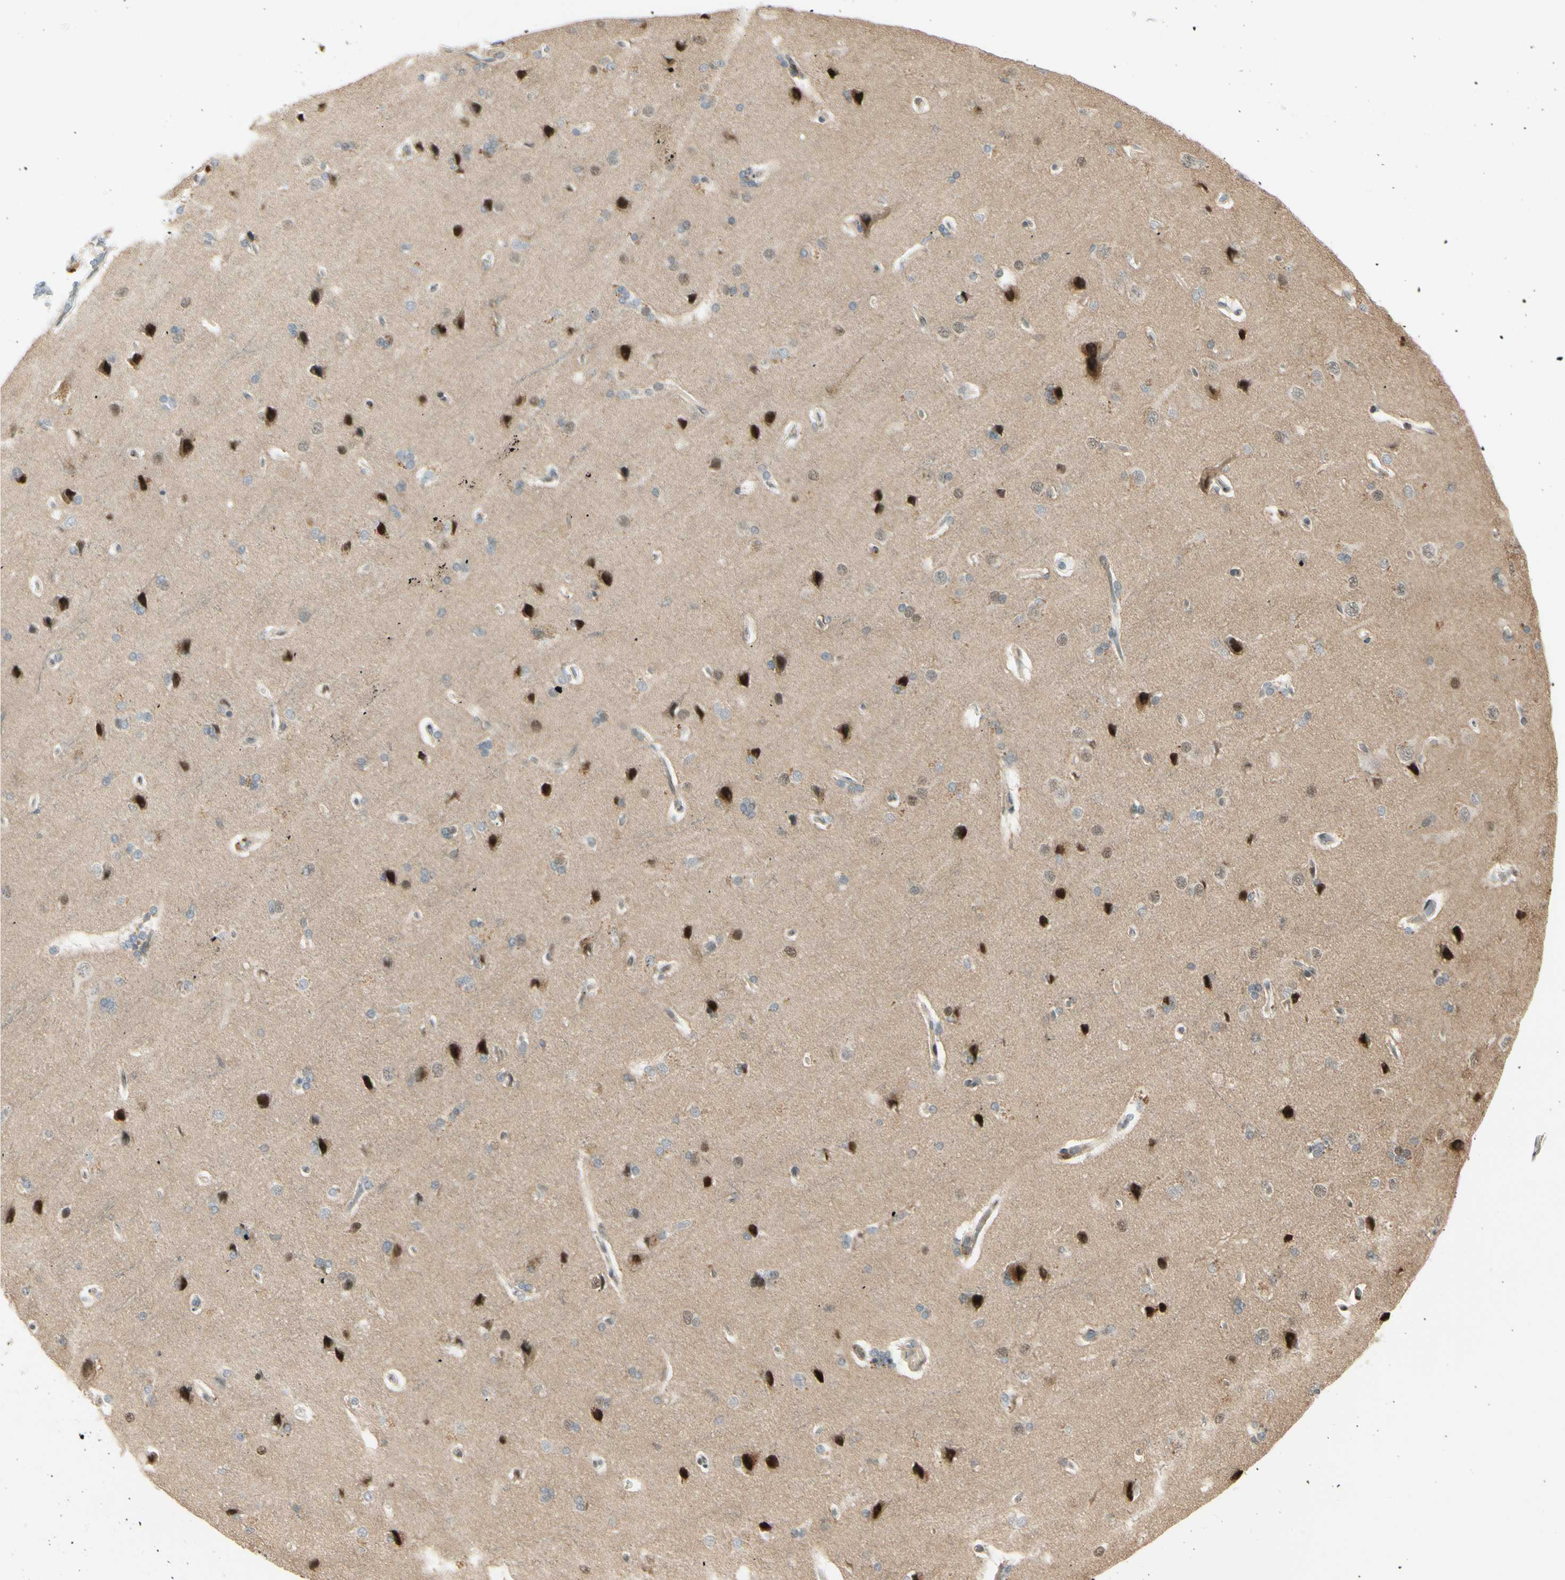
{"staining": {"intensity": "weak", "quantity": ">75%", "location": "cytoplasmic/membranous"}, "tissue": "cerebral cortex", "cell_type": "Endothelial cells", "image_type": "normal", "snomed": [{"axis": "morphology", "description": "Normal tissue, NOS"}, {"axis": "topography", "description": "Cerebral cortex"}], "caption": "High-magnification brightfield microscopy of normal cerebral cortex stained with DAB (3,3'-diaminobenzidine) (brown) and counterstained with hematoxylin (blue). endothelial cells exhibit weak cytoplasmic/membranous positivity is seen in about>75% of cells. The staining is performed using DAB brown chromogen to label protein expression. The nuclei are counter-stained blue using hematoxylin.", "gene": "FNDC3B", "patient": {"sex": "male", "age": 62}}